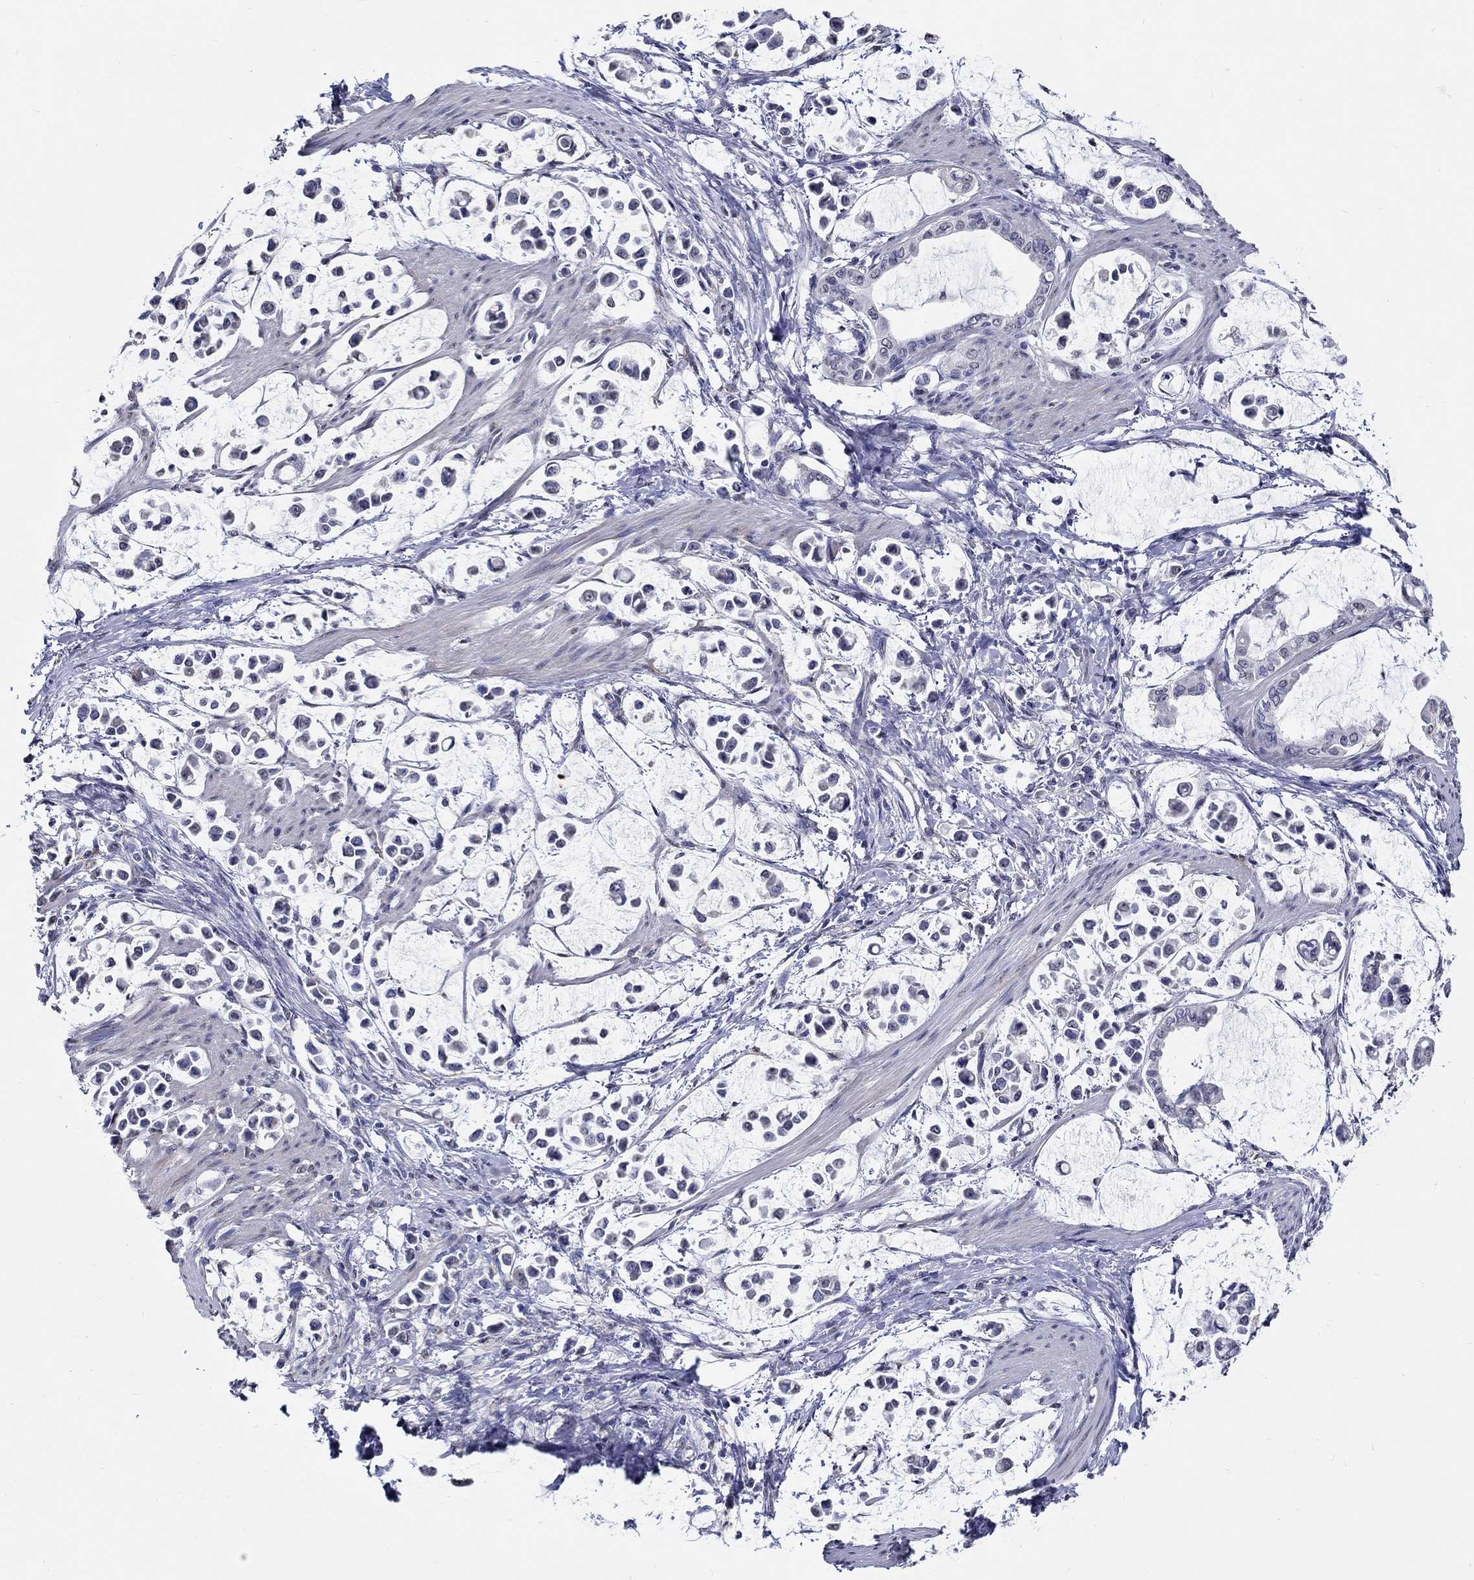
{"staining": {"intensity": "negative", "quantity": "none", "location": "none"}, "tissue": "stomach cancer", "cell_type": "Tumor cells", "image_type": "cancer", "snomed": [{"axis": "morphology", "description": "Adenocarcinoma, NOS"}, {"axis": "topography", "description": "Stomach"}], "caption": "This is a image of IHC staining of stomach adenocarcinoma, which shows no staining in tumor cells. Brightfield microscopy of immunohistochemistry (IHC) stained with DAB (3,3'-diaminobenzidine) (brown) and hematoxylin (blue), captured at high magnification.", "gene": "PDE1B", "patient": {"sex": "male", "age": 82}}